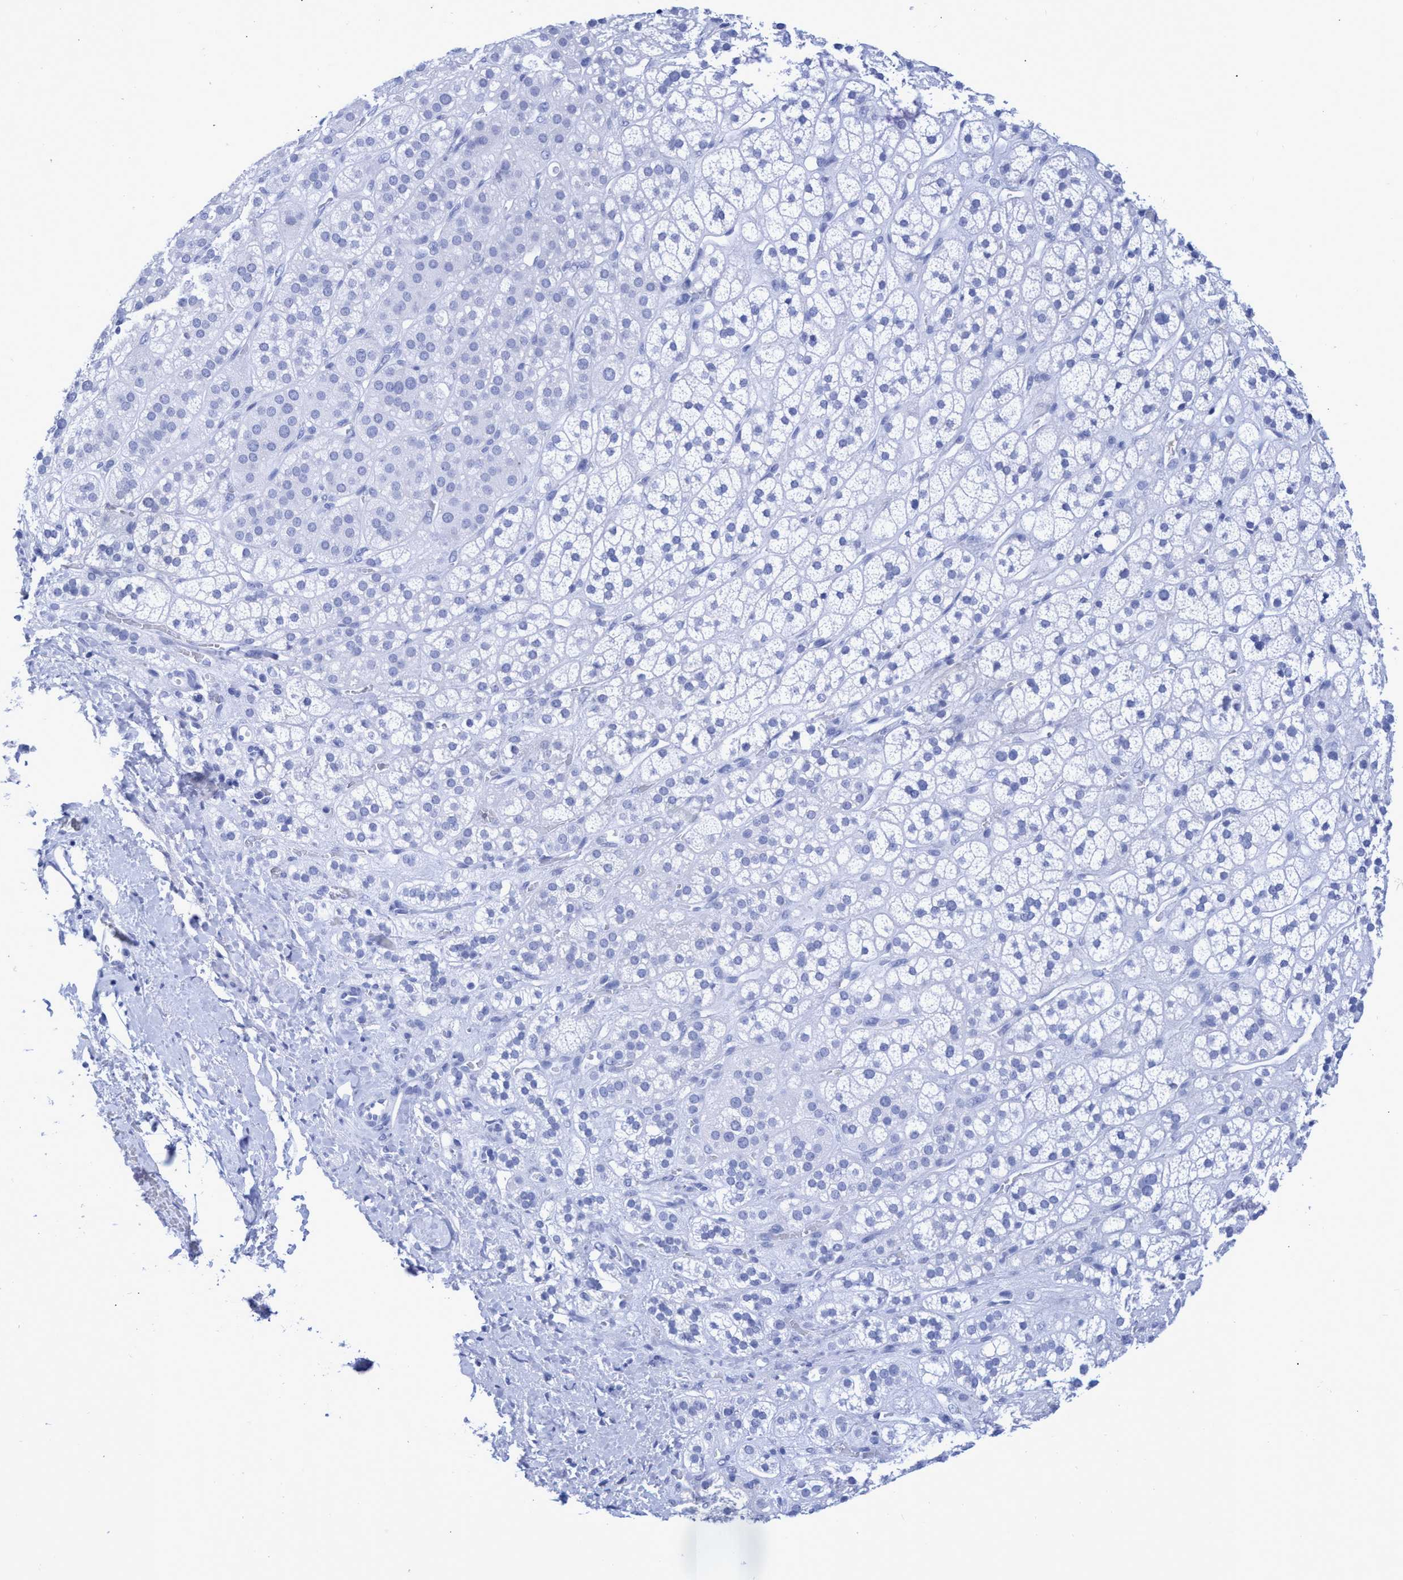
{"staining": {"intensity": "negative", "quantity": "none", "location": "none"}, "tissue": "adrenal gland", "cell_type": "Glandular cells", "image_type": "normal", "snomed": [{"axis": "morphology", "description": "Normal tissue, NOS"}, {"axis": "topography", "description": "Adrenal gland"}], "caption": "Photomicrograph shows no significant protein positivity in glandular cells of normal adrenal gland. (DAB immunohistochemistry with hematoxylin counter stain).", "gene": "INSL6", "patient": {"sex": "male", "age": 56}}